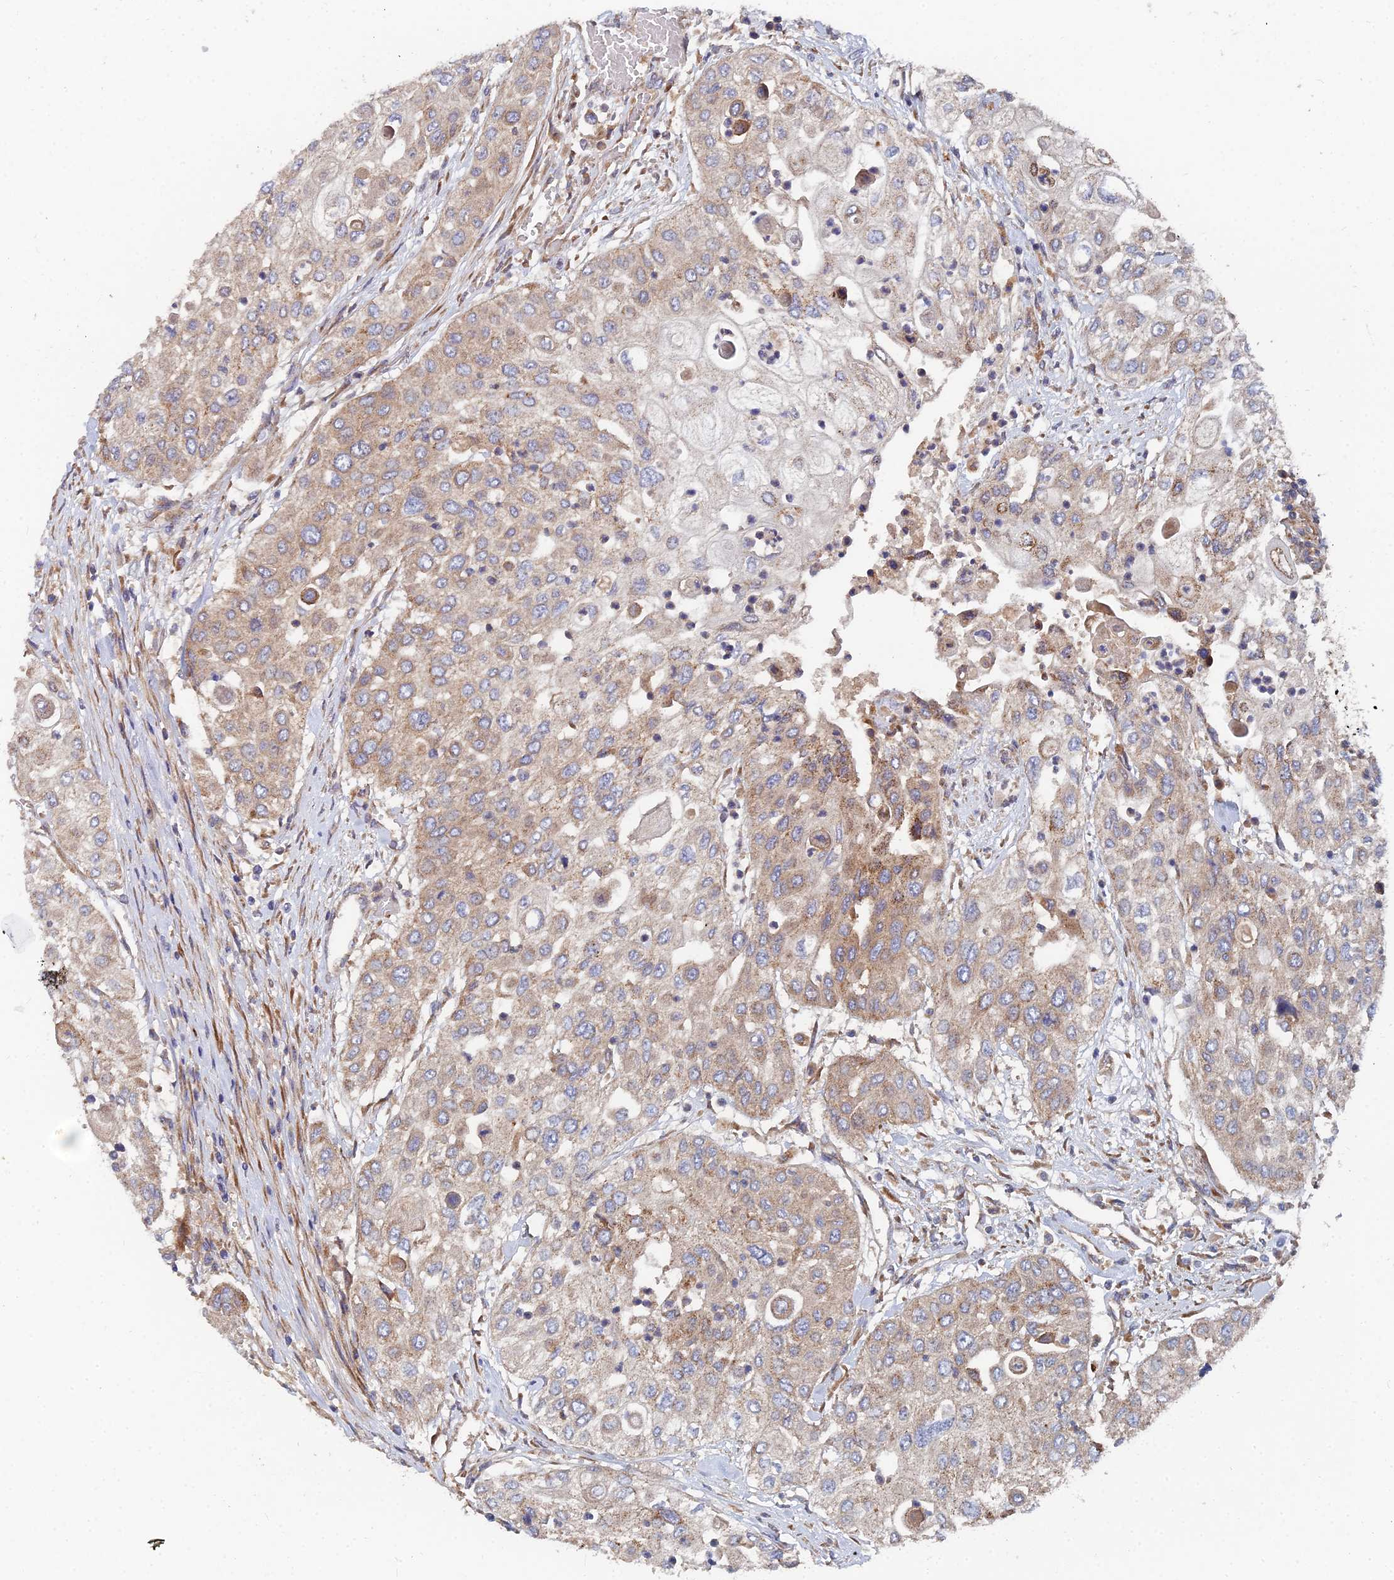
{"staining": {"intensity": "moderate", "quantity": ">75%", "location": "cytoplasmic/membranous"}, "tissue": "urothelial cancer", "cell_type": "Tumor cells", "image_type": "cancer", "snomed": [{"axis": "morphology", "description": "Urothelial carcinoma, High grade"}, {"axis": "topography", "description": "Urinary bladder"}], "caption": "This is an image of immunohistochemistry (IHC) staining of urothelial cancer, which shows moderate positivity in the cytoplasmic/membranous of tumor cells.", "gene": "CCZ1", "patient": {"sex": "female", "age": 79}}